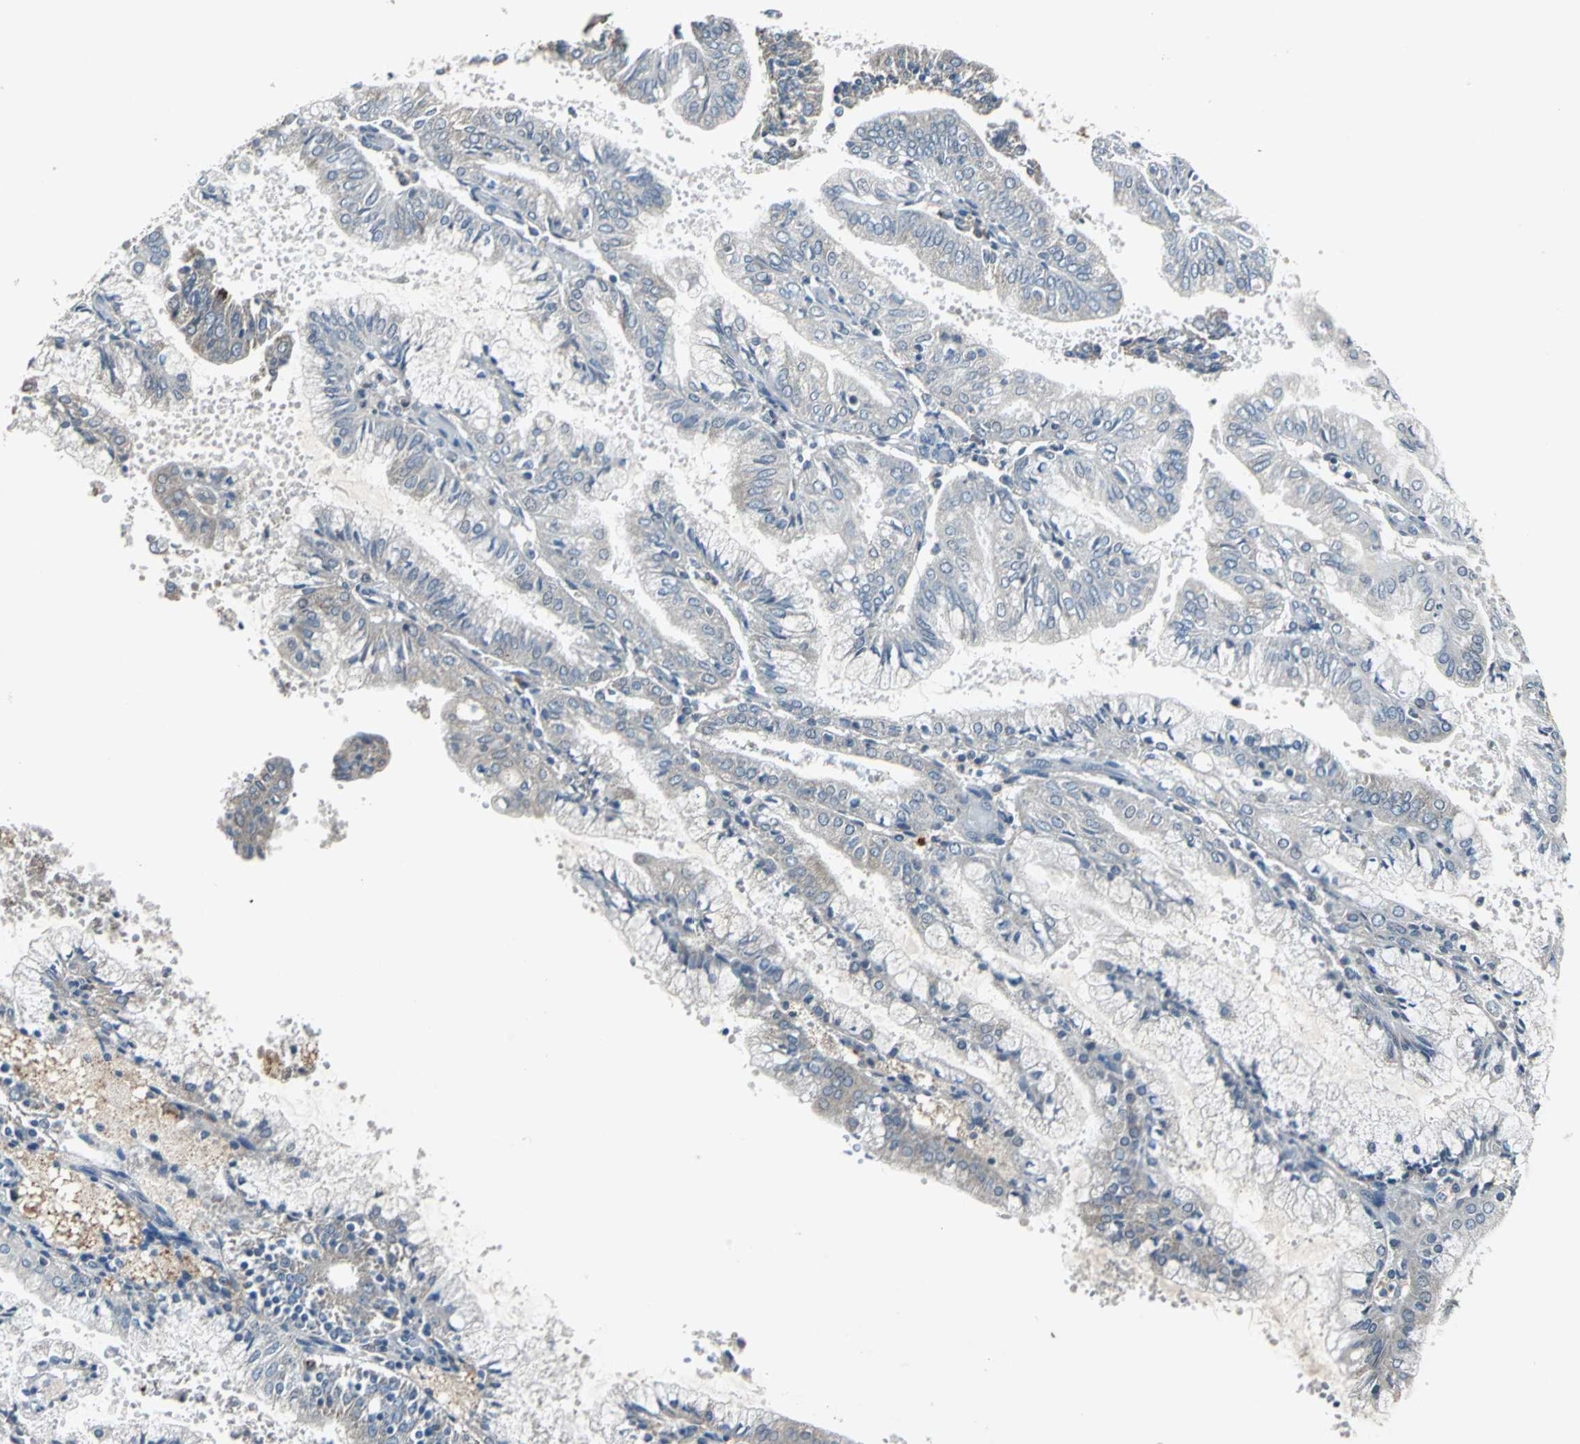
{"staining": {"intensity": "negative", "quantity": "none", "location": "none"}, "tissue": "endometrial cancer", "cell_type": "Tumor cells", "image_type": "cancer", "snomed": [{"axis": "morphology", "description": "Adenocarcinoma, NOS"}, {"axis": "topography", "description": "Endometrium"}], "caption": "Adenocarcinoma (endometrial) was stained to show a protein in brown. There is no significant staining in tumor cells. (Brightfield microscopy of DAB (3,3'-diaminobenzidine) immunohistochemistry (IHC) at high magnification).", "gene": "SLC2A13", "patient": {"sex": "female", "age": 63}}